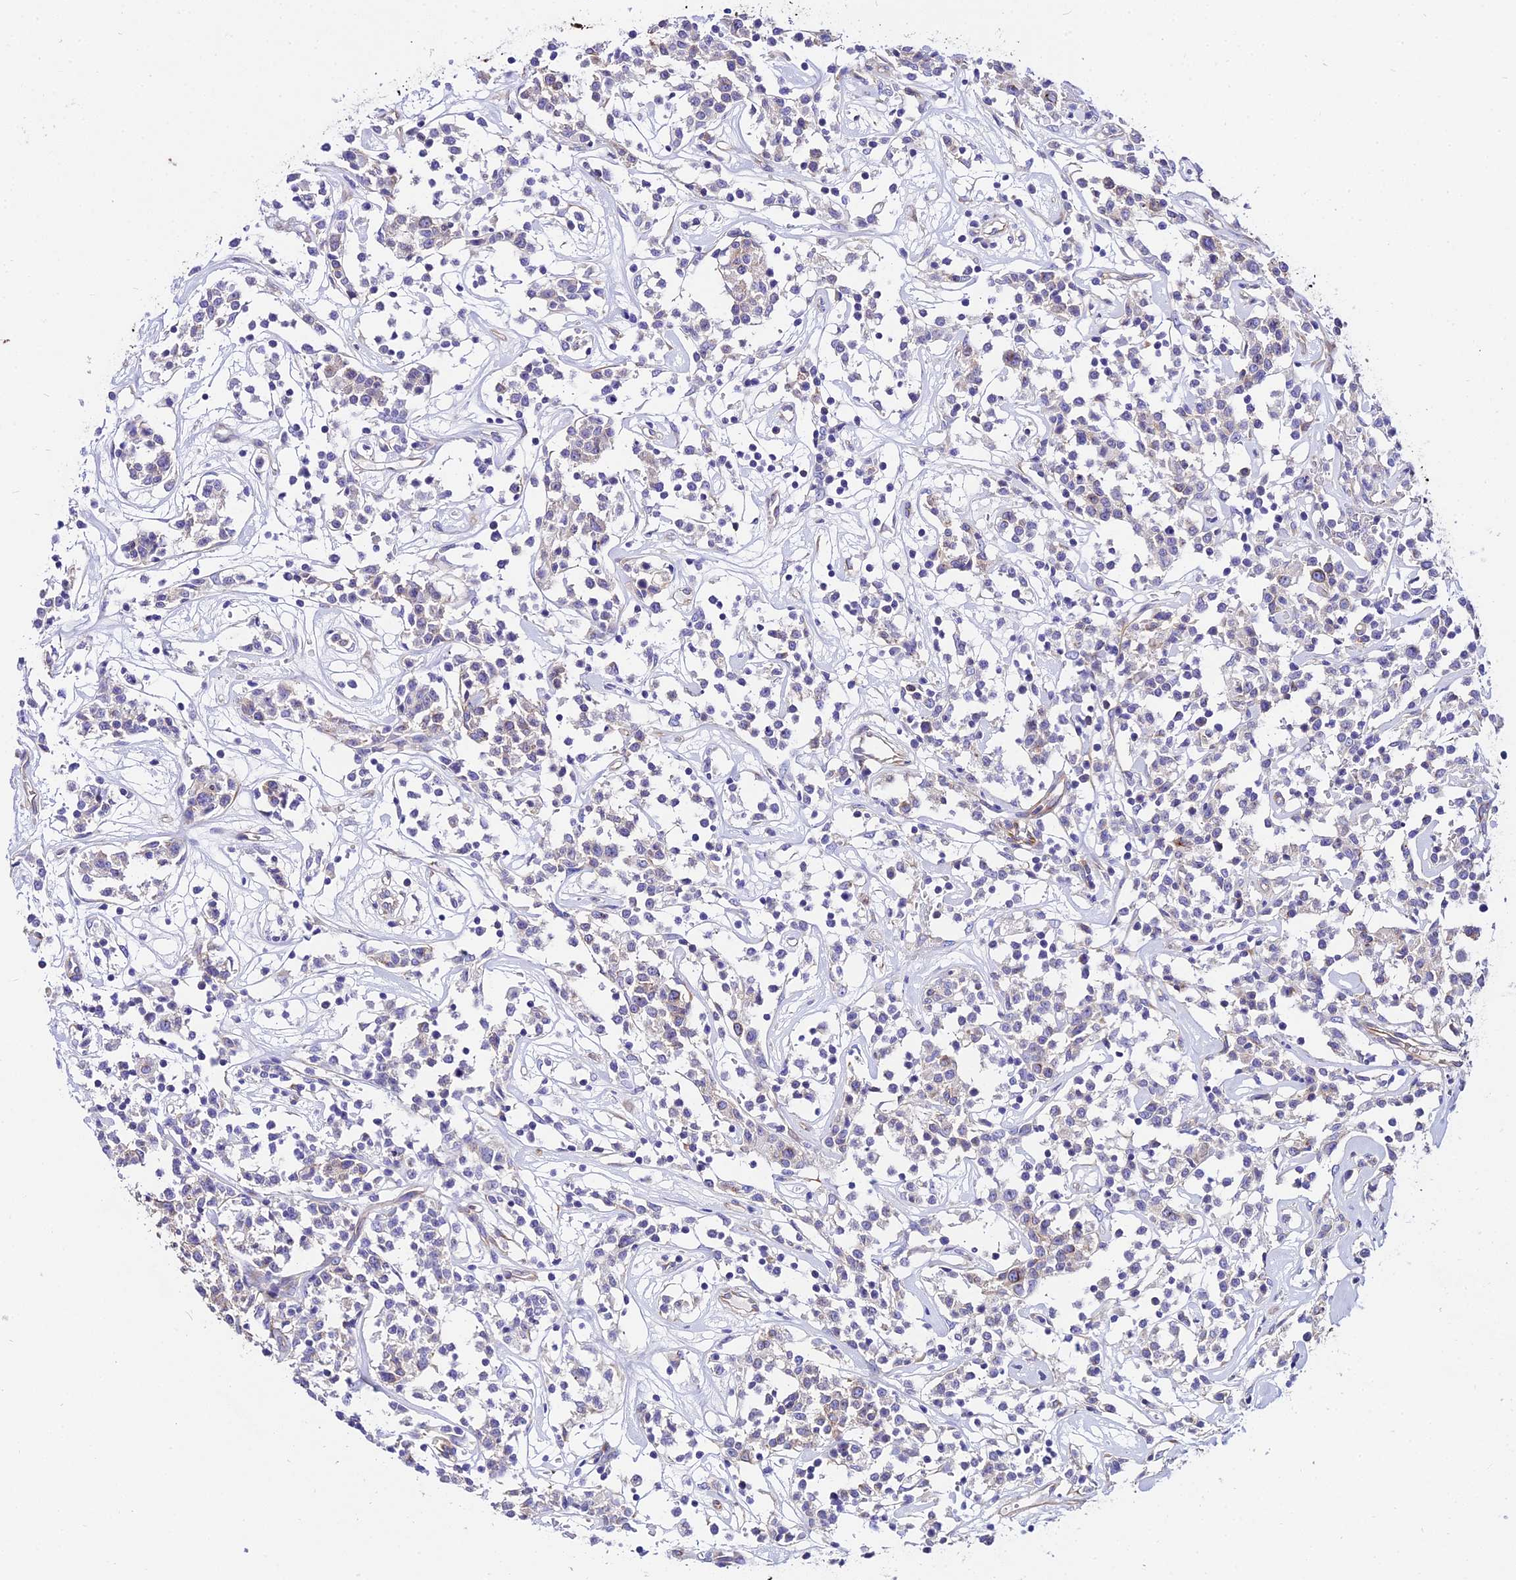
{"staining": {"intensity": "negative", "quantity": "none", "location": "none"}, "tissue": "lymphoma", "cell_type": "Tumor cells", "image_type": "cancer", "snomed": [{"axis": "morphology", "description": "Malignant lymphoma, non-Hodgkin's type, Low grade"}, {"axis": "topography", "description": "Small intestine"}], "caption": "DAB immunohistochemical staining of lymphoma displays no significant expression in tumor cells.", "gene": "TUBA3D", "patient": {"sex": "female", "age": 59}}